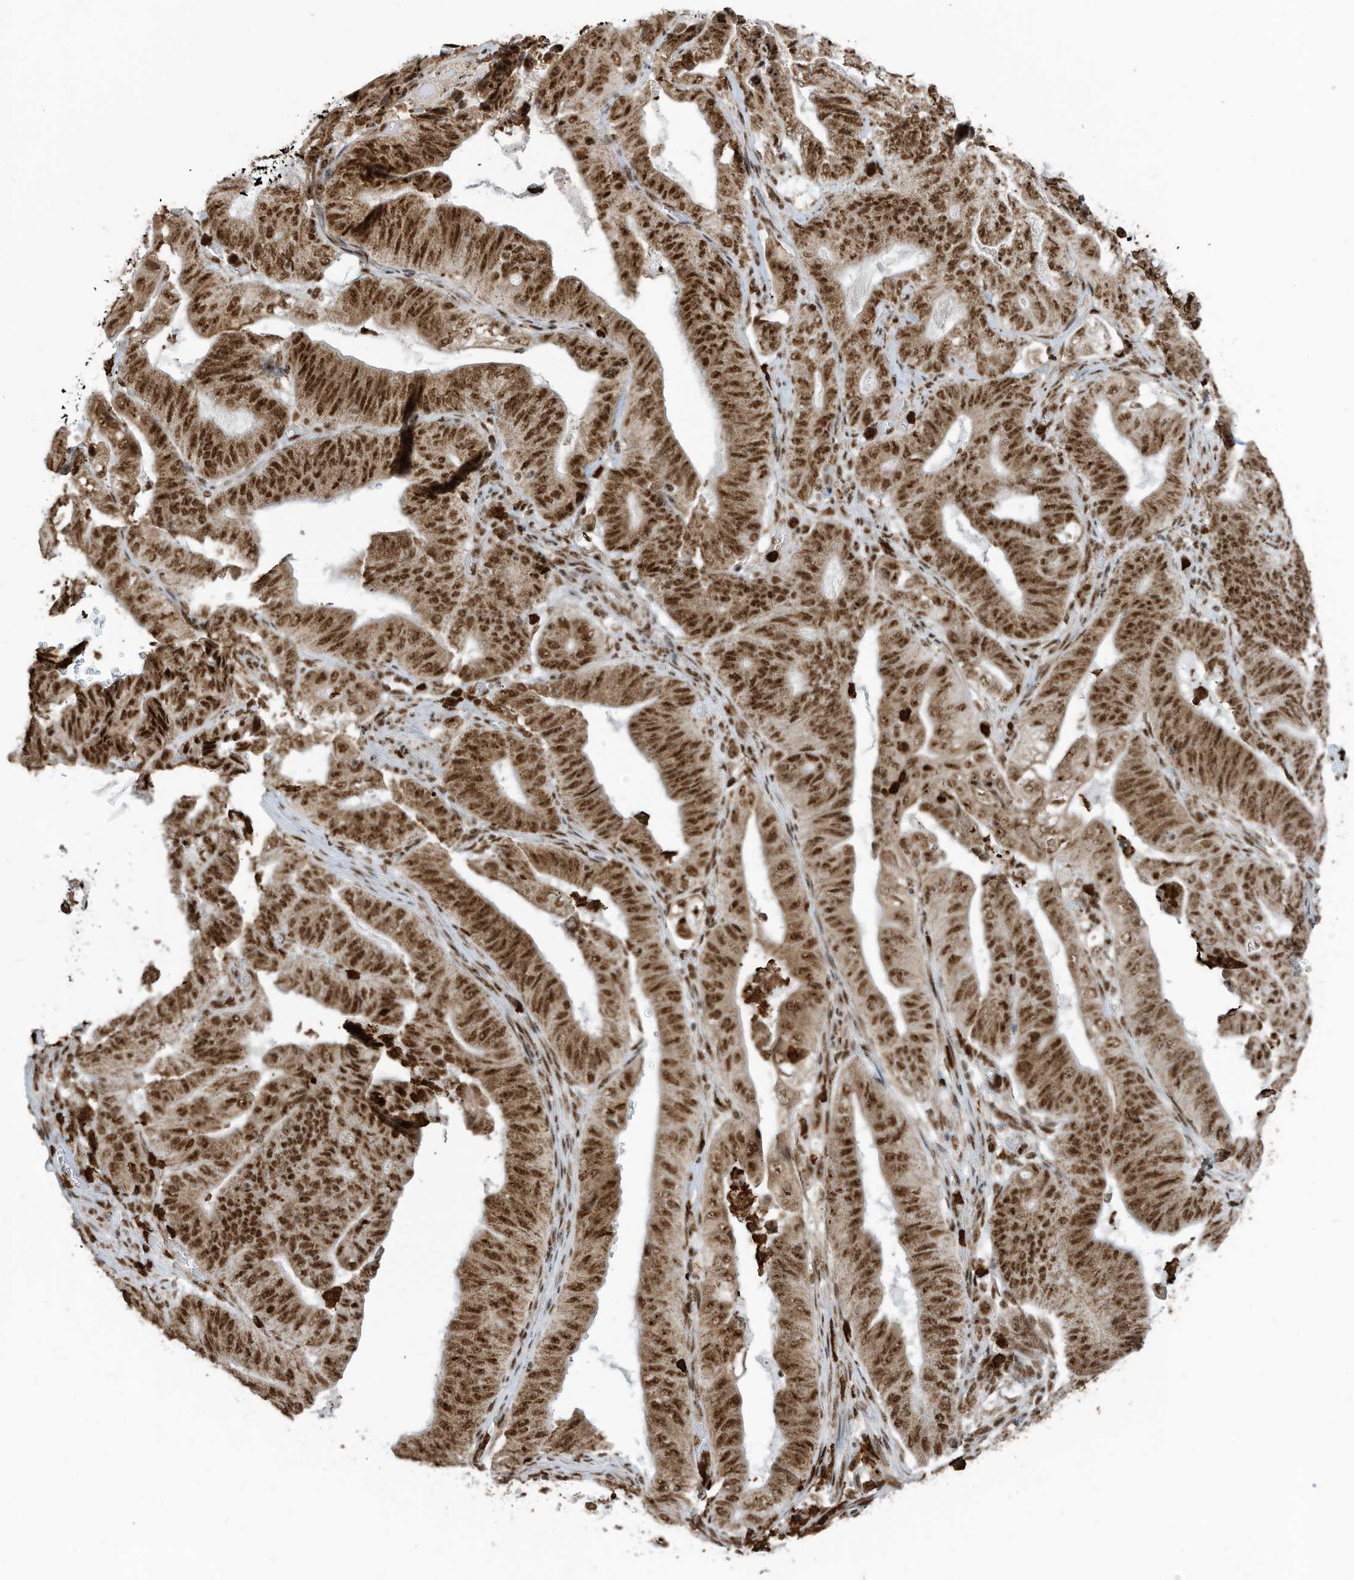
{"staining": {"intensity": "strong", "quantity": ">75%", "location": "cytoplasmic/membranous,nuclear"}, "tissue": "stomach cancer", "cell_type": "Tumor cells", "image_type": "cancer", "snomed": [{"axis": "morphology", "description": "Adenocarcinoma, NOS"}, {"axis": "topography", "description": "Stomach"}], "caption": "Stomach cancer was stained to show a protein in brown. There is high levels of strong cytoplasmic/membranous and nuclear expression in about >75% of tumor cells. The staining was performed using DAB (3,3'-diaminobenzidine), with brown indicating positive protein expression. Nuclei are stained blue with hematoxylin.", "gene": "LBH", "patient": {"sex": "female", "age": 73}}